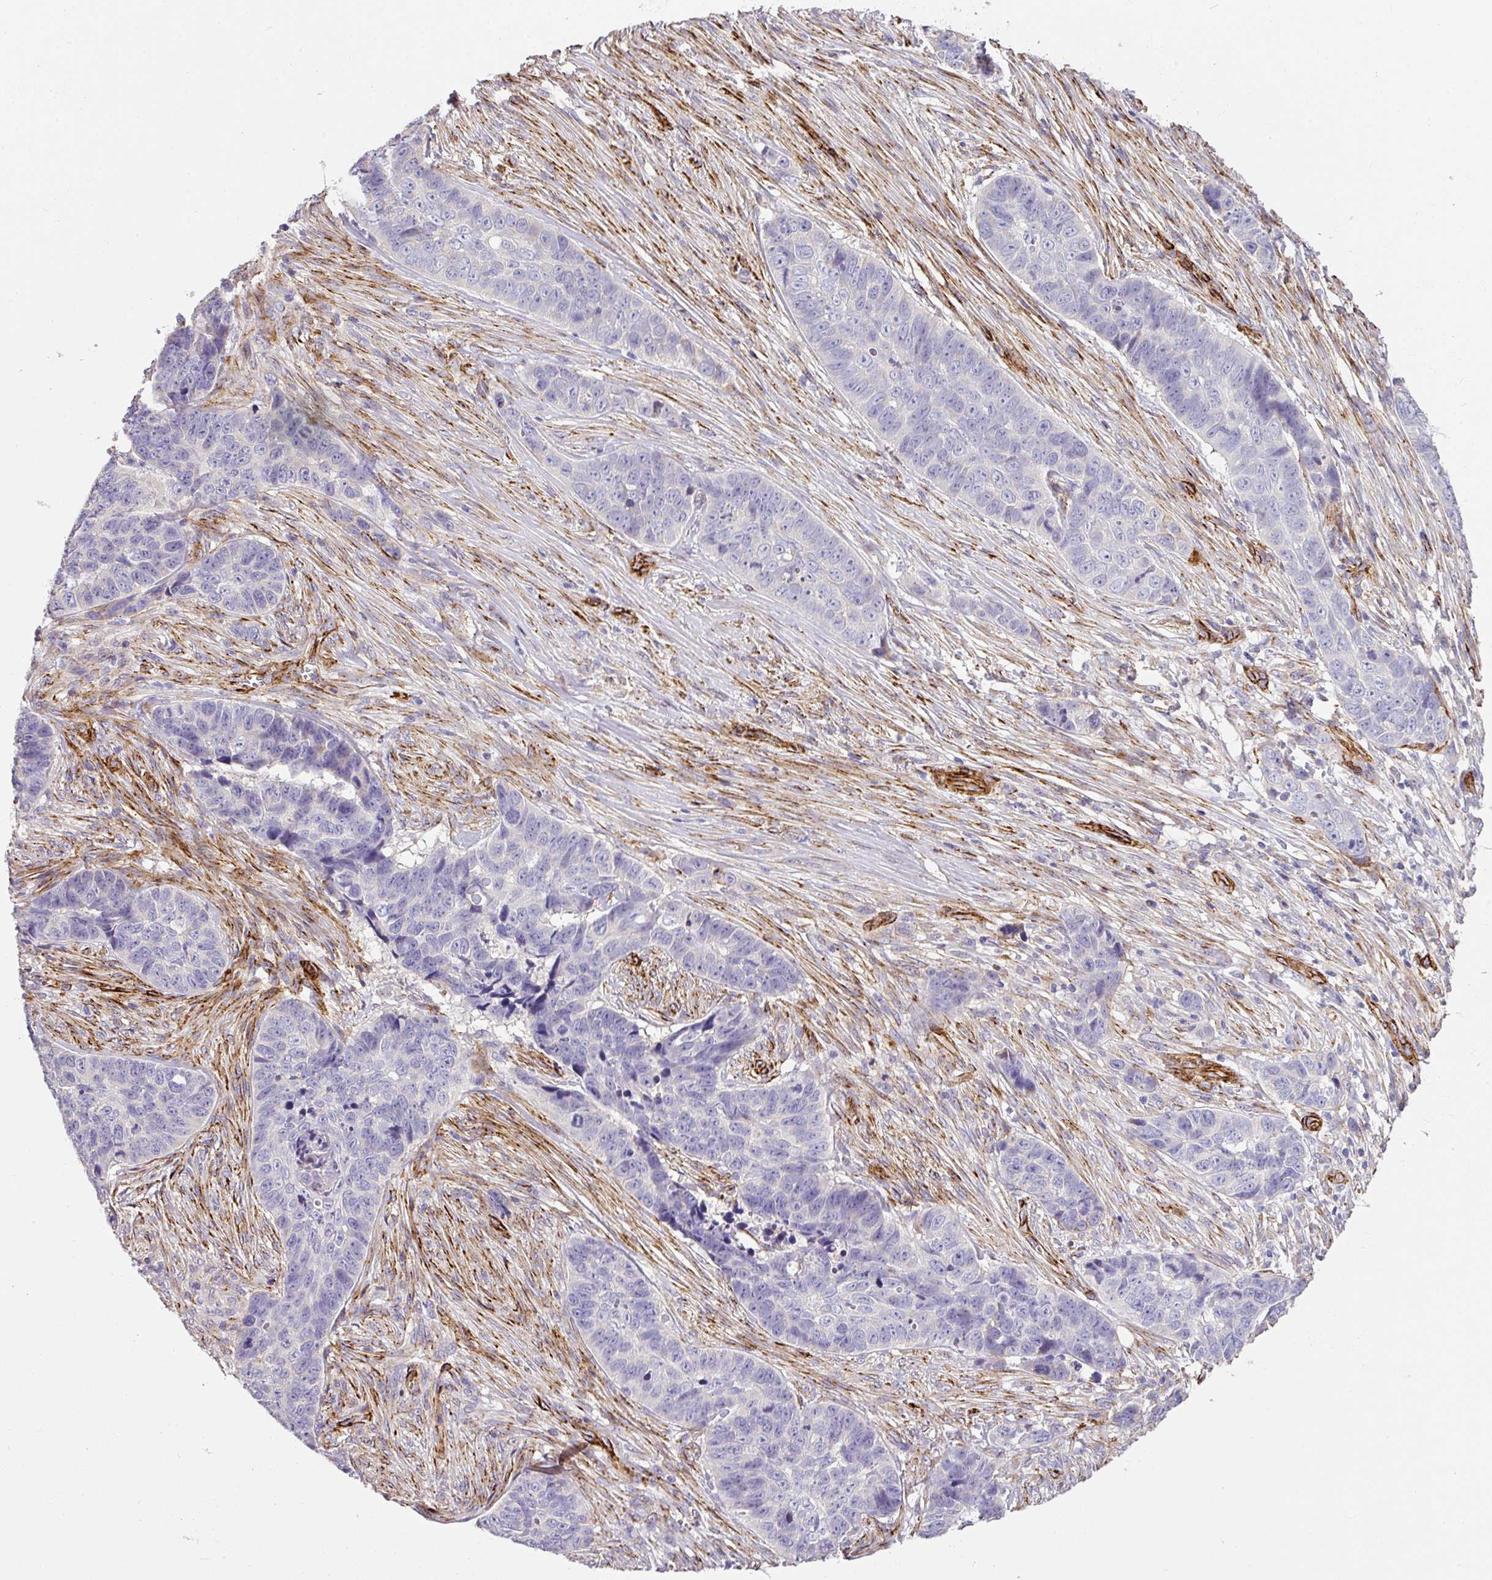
{"staining": {"intensity": "negative", "quantity": "none", "location": "none"}, "tissue": "skin cancer", "cell_type": "Tumor cells", "image_type": "cancer", "snomed": [{"axis": "morphology", "description": "Basal cell carcinoma"}, {"axis": "topography", "description": "Skin"}], "caption": "Tumor cells show no significant staining in skin cancer.", "gene": "SLC25A17", "patient": {"sex": "female", "age": 82}}